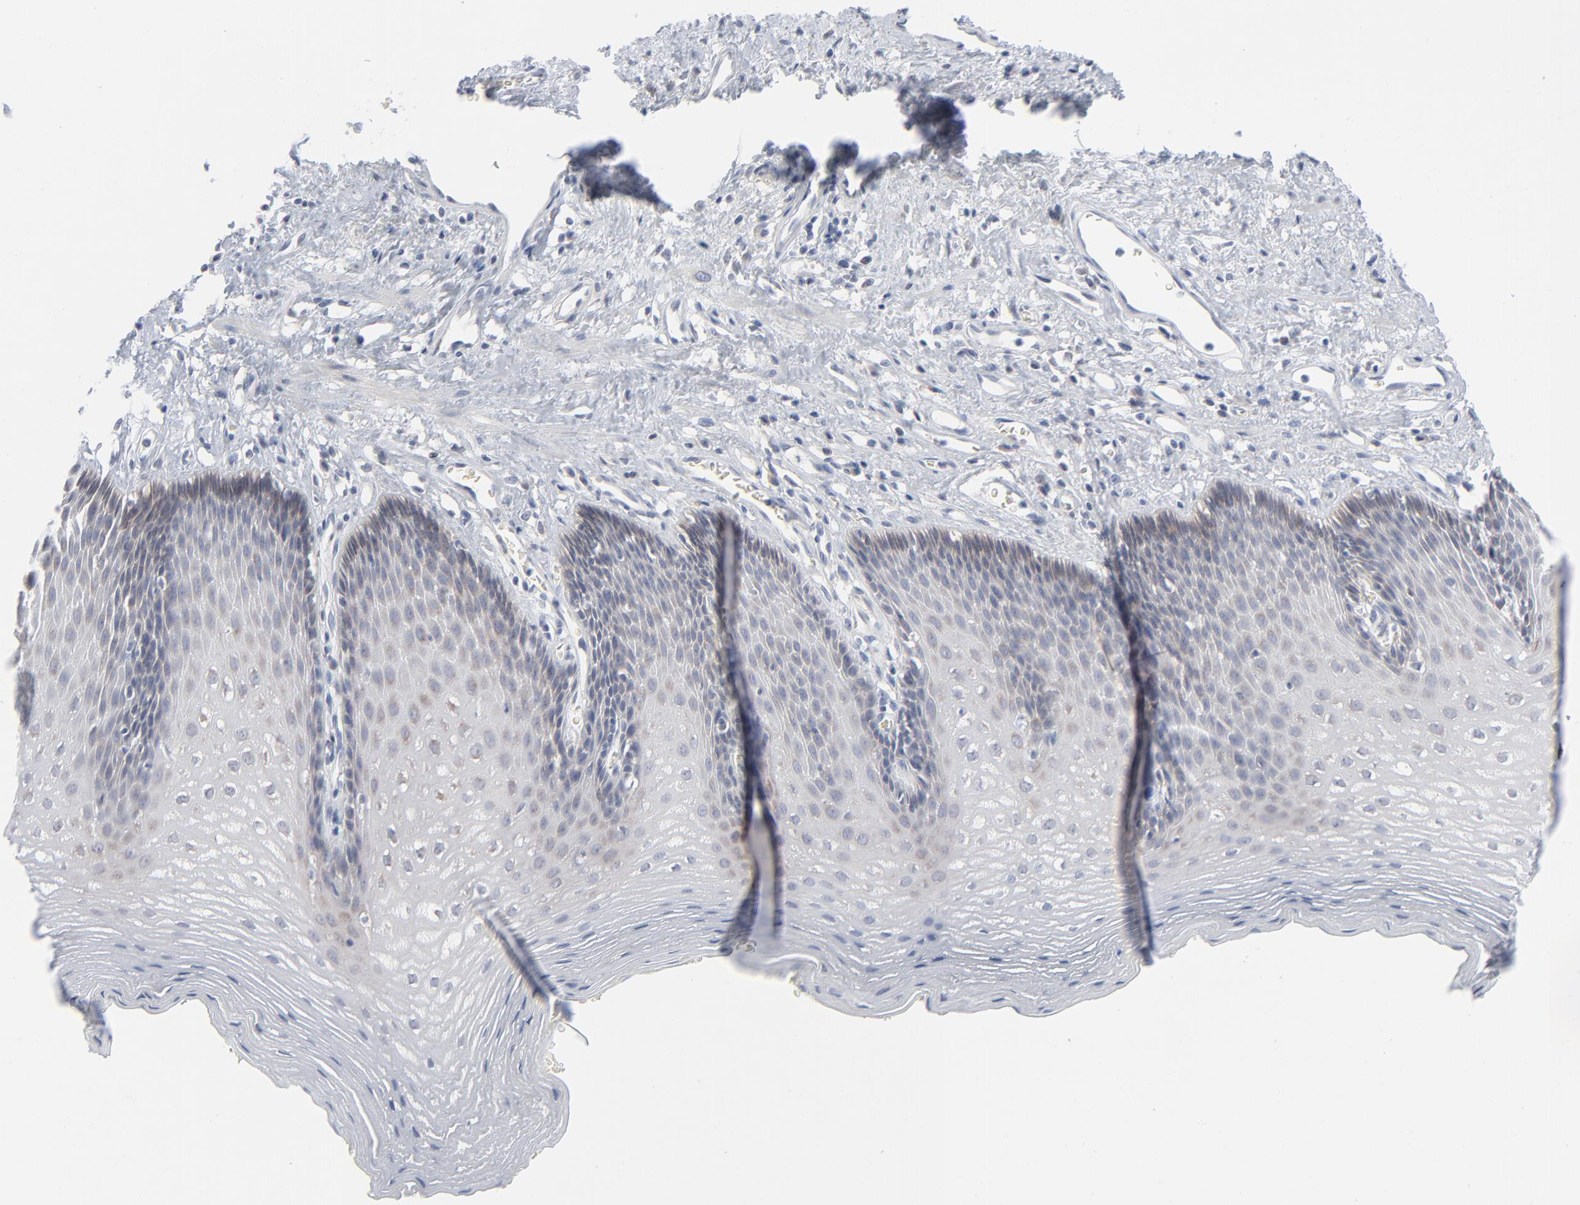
{"staining": {"intensity": "weak", "quantity": "<25%", "location": "cytoplasmic/membranous"}, "tissue": "esophagus", "cell_type": "Squamous epithelial cells", "image_type": "normal", "snomed": [{"axis": "morphology", "description": "Normal tissue, NOS"}, {"axis": "topography", "description": "Esophagus"}], "caption": "DAB (3,3'-diaminobenzidine) immunohistochemical staining of normal human esophagus shows no significant expression in squamous epithelial cells.", "gene": "KDSR", "patient": {"sex": "female", "age": 70}}